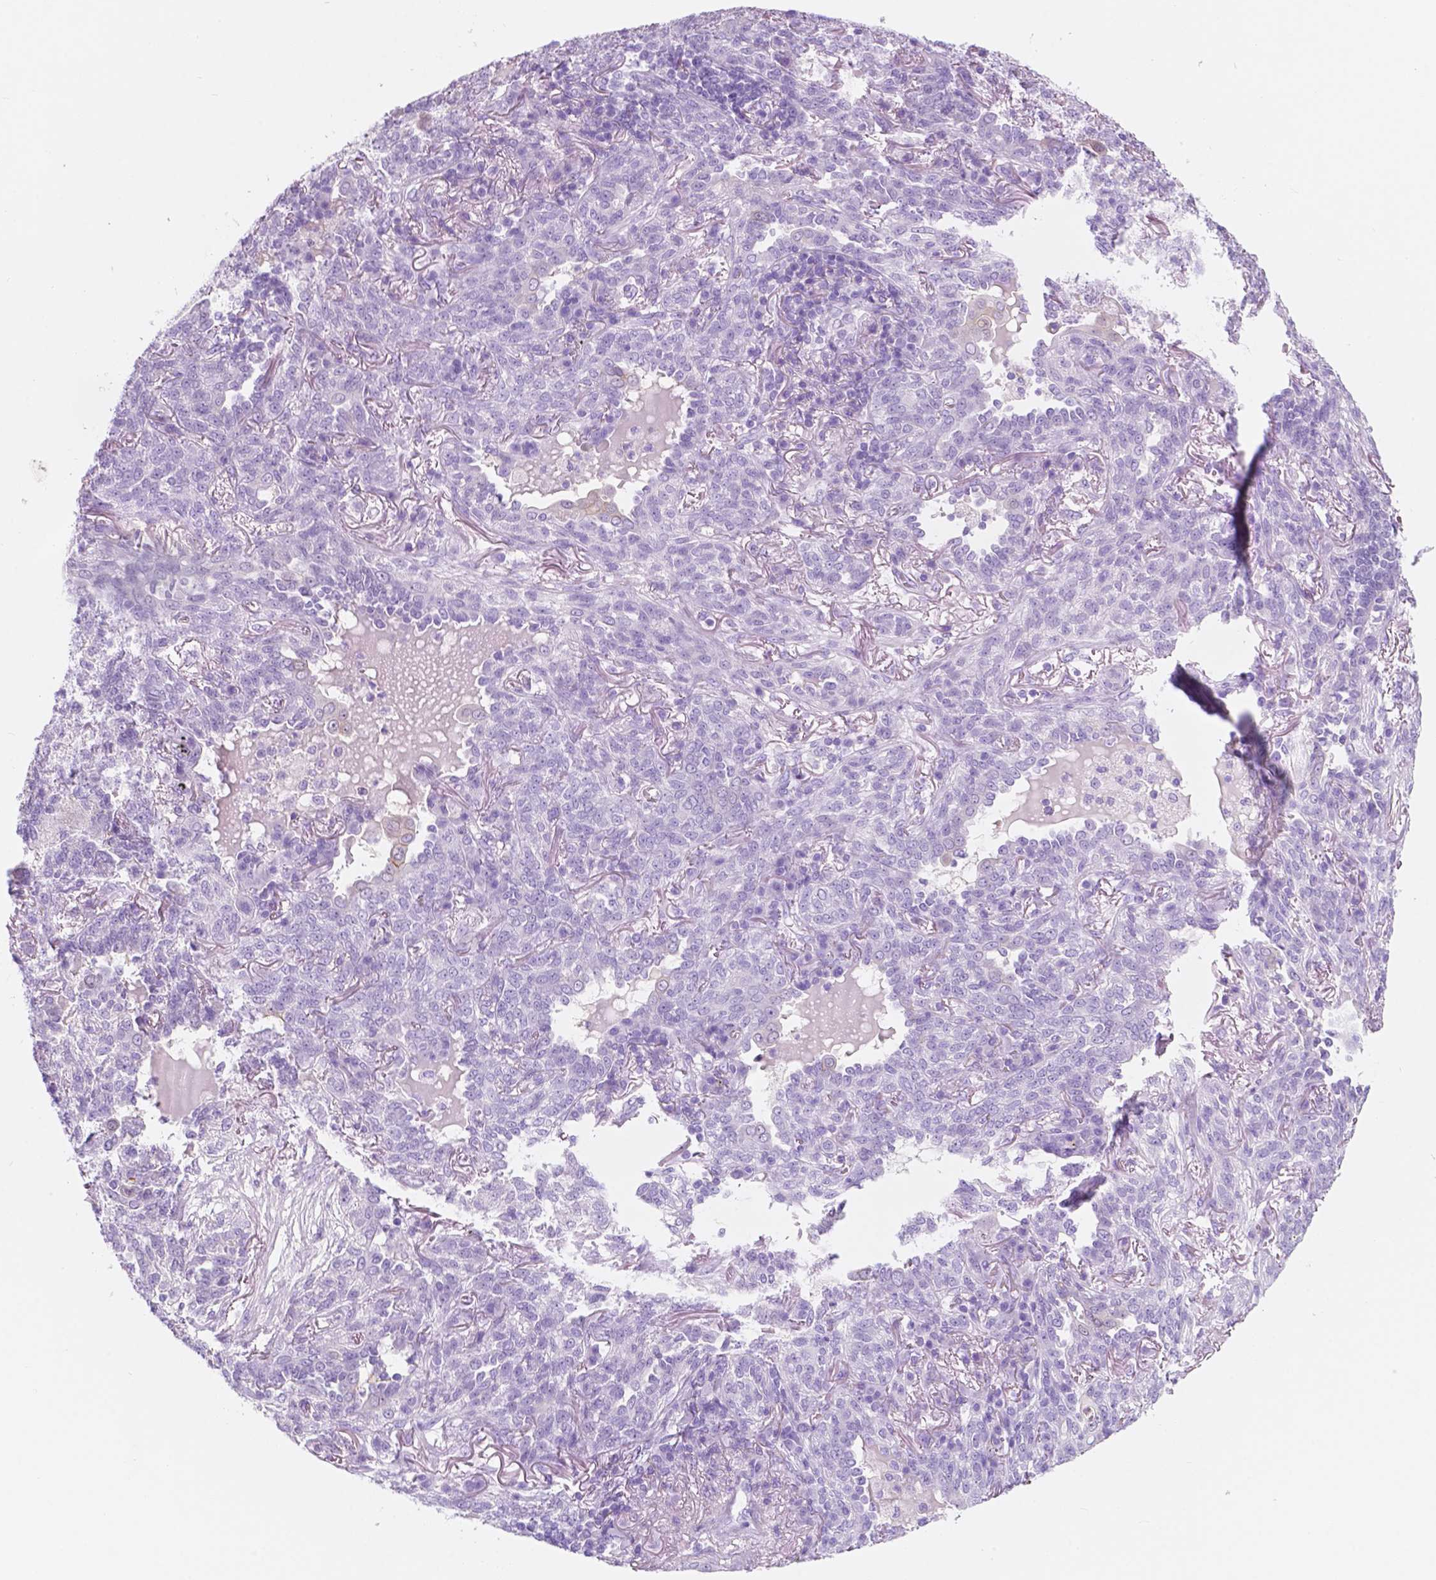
{"staining": {"intensity": "negative", "quantity": "none", "location": "none"}, "tissue": "lung cancer", "cell_type": "Tumor cells", "image_type": "cancer", "snomed": [{"axis": "morphology", "description": "Squamous cell carcinoma, NOS"}, {"axis": "topography", "description": "Lung"}], "caption": "This micrograph is of lung cancer (squamous cell carcinoma) stained with IHC to label a protein in brown with the nuclei are counter-stained blue. There is no expression in tumor cells. The staining is performed using DAB brown chromogen with nuclei counter-stained in using hematoxylin.", "gene": "CUZD1", "patient": {"sex": "female", "age": 70}}